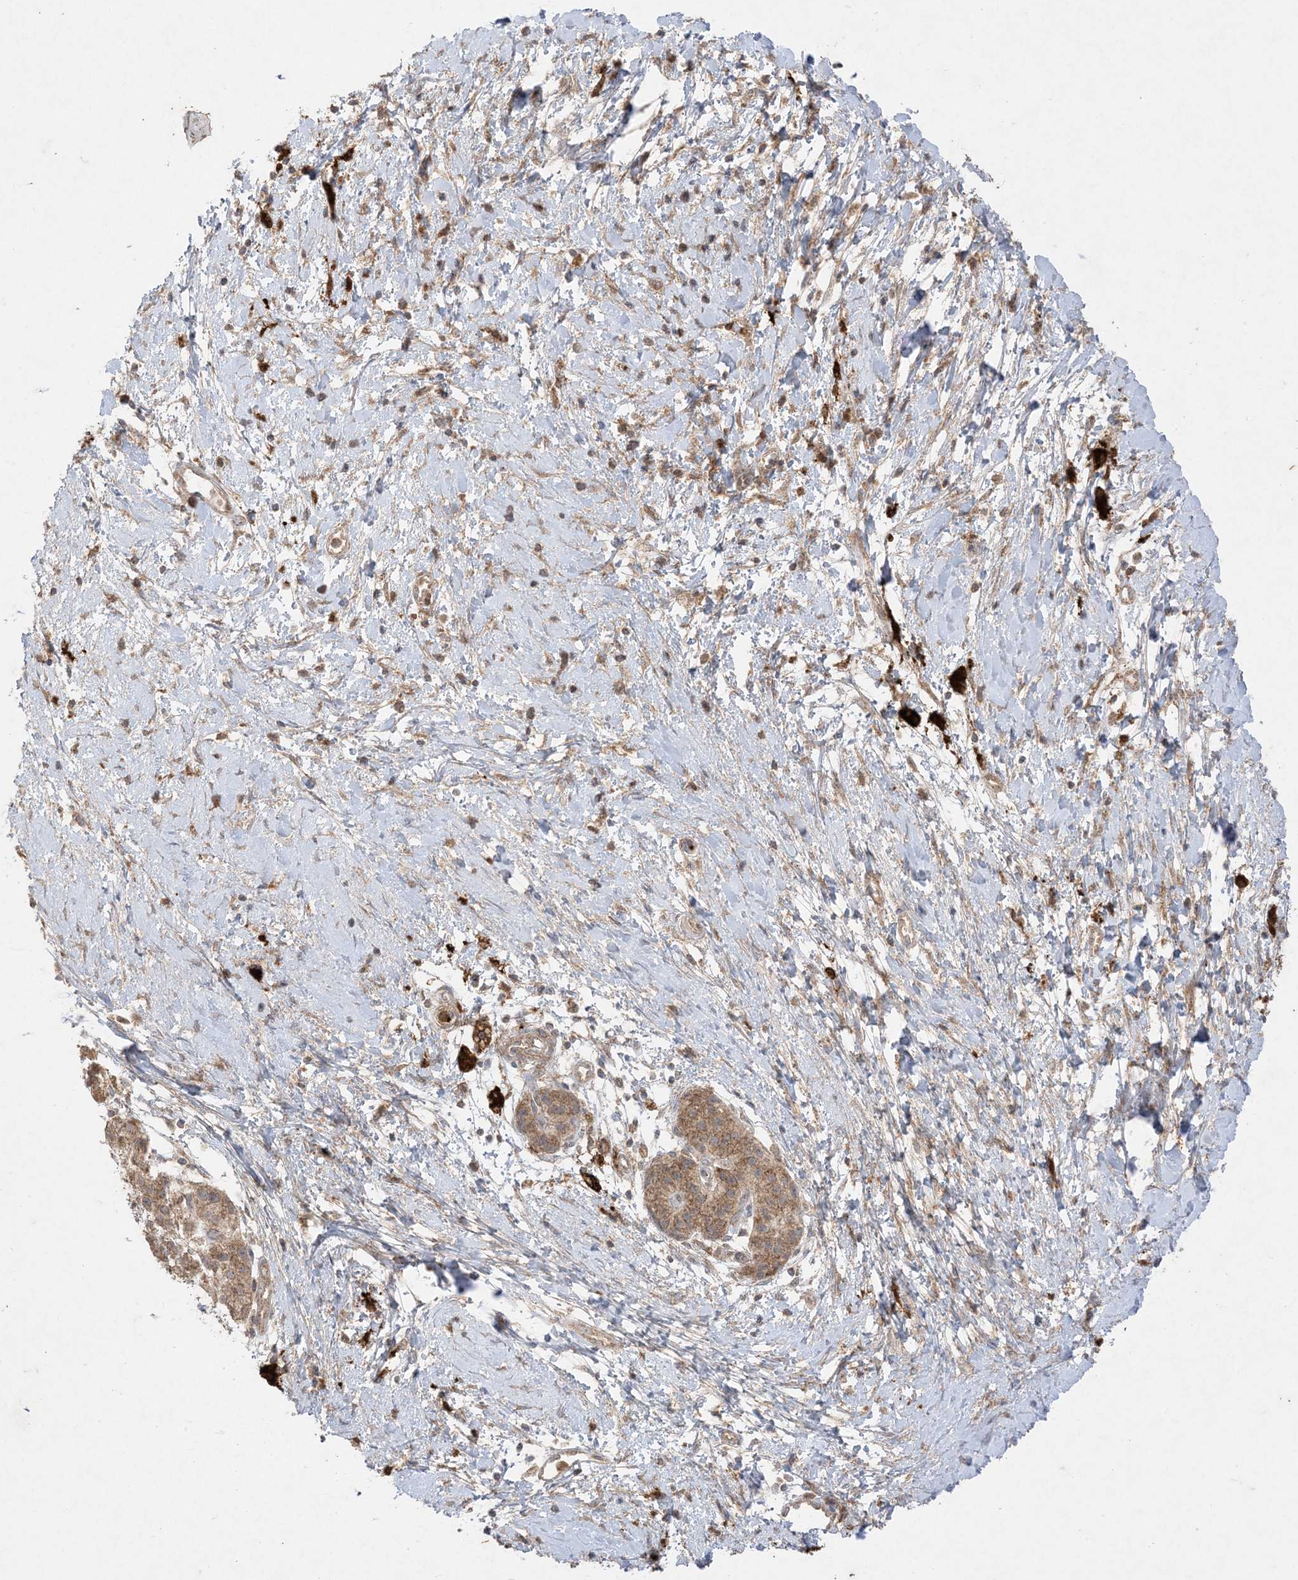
{"staining": {"intensity": "moderate", "quantity": ">75%", "location": "cytoplasmic/membranous"}, "tissue": "pancreatic cancer", "cell_type": "Tumor cells", "image_type": "cancer", "snomed": [{"axis": "morphology", "description": "Adenocarcinoma, NOS"}, {"axis": "topography", "description": "Pancreas"}], "caption": "Pancreatic cancer (adenocarcinoma) tissue exhibits moderate cytoplasmic/membranous expression in approximately >75% of tumor cells (Stains: DAB (3,3'-diaminobenzidine) in brown, nuclei in blue, Microscopy: brightfield microscopy at high magnification).", "gene": "UBE2C", "patient": {"sex": "male", "age": 66}}